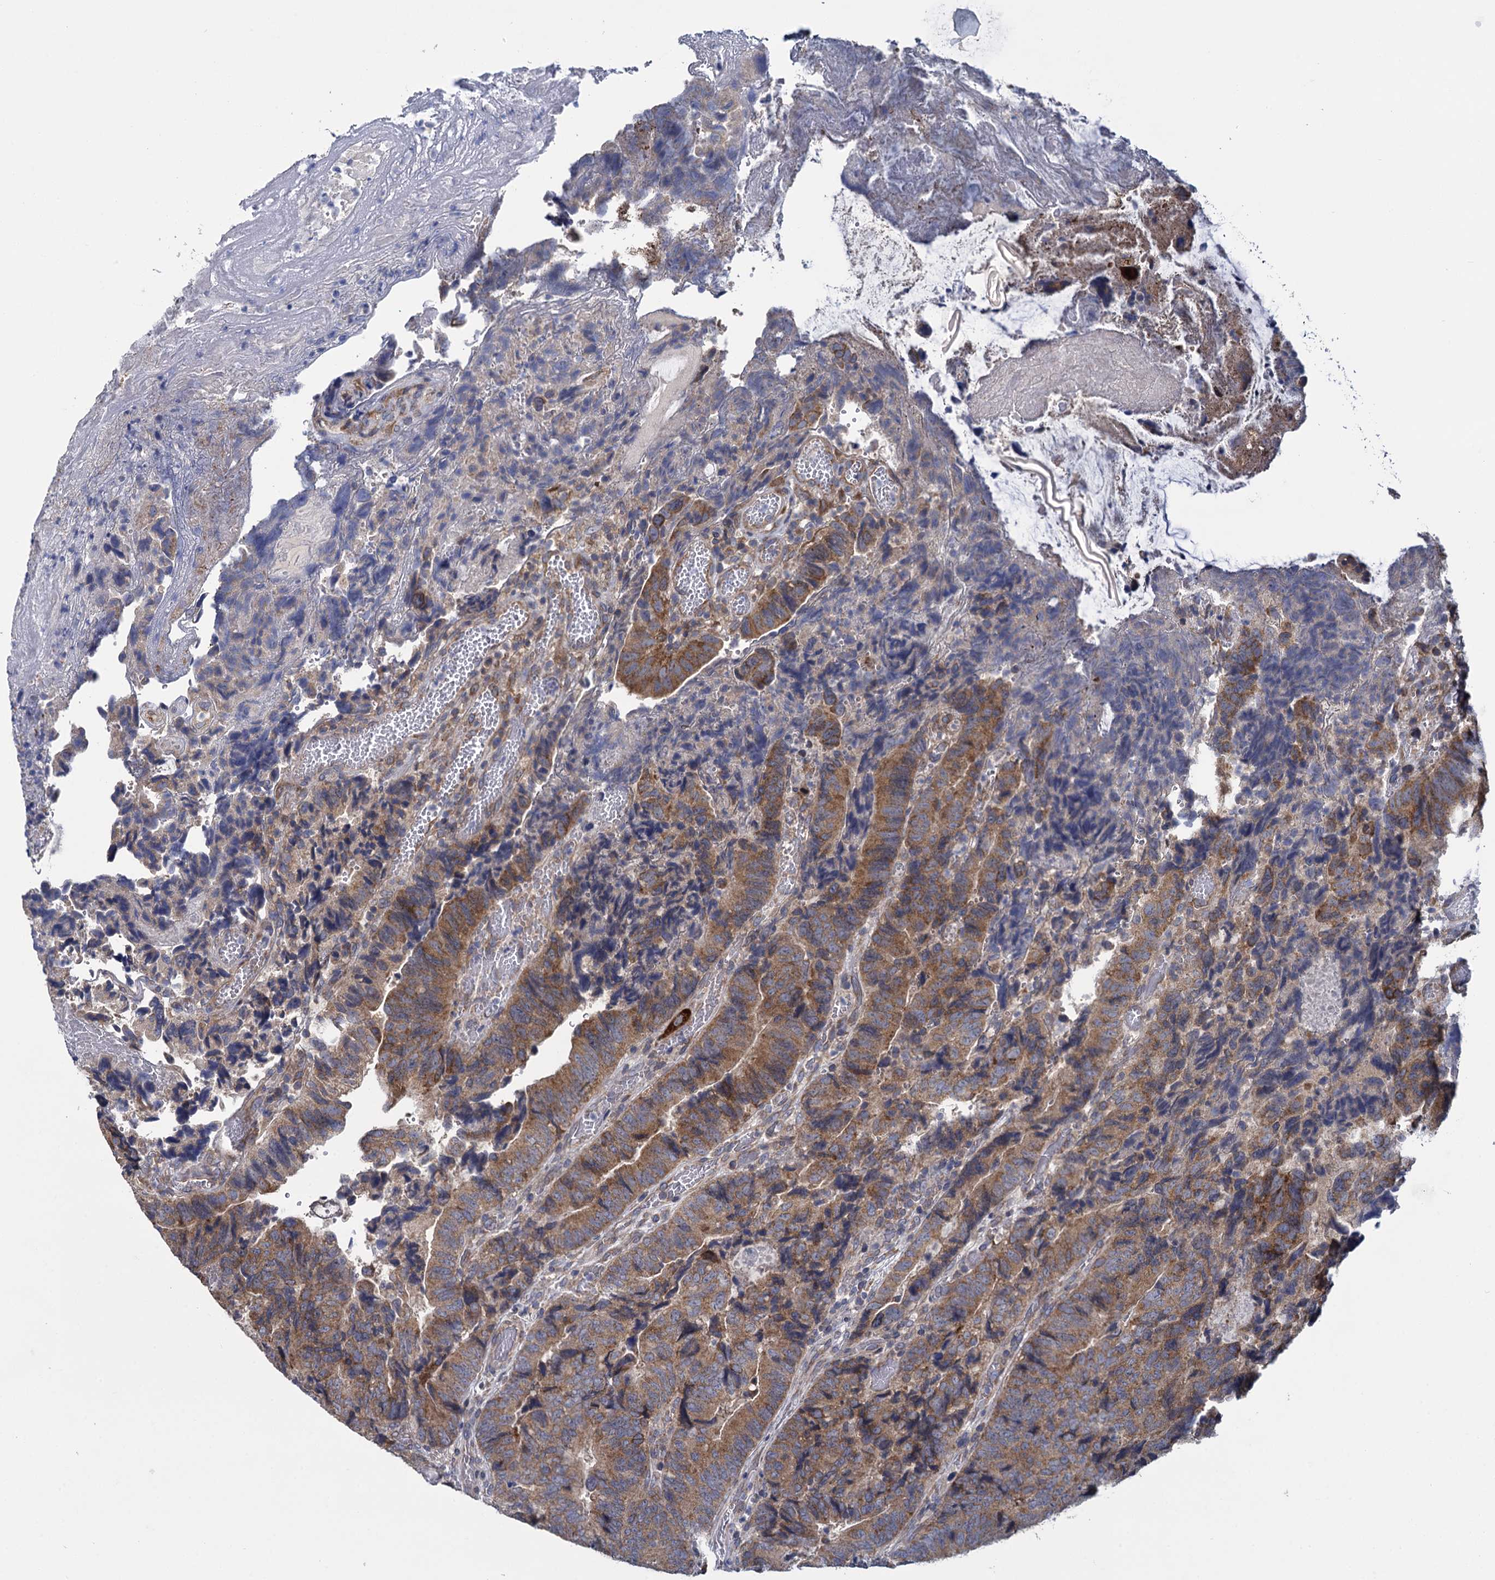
{"staining": {"intensity": "moderate", "quantity": ">75%", "location": "cytoplasmic/membranous"}, "tissue": "colorectal cancer", "cell_type": "Tumor cells", "image_type": "cancer", "snomed": [{"axis": "morphology", "description": "Adenocarcinoma, NOS"}, {"axis": "topography", "description": "Colon"}], "caption": "Immunohistochemistry (IHC) (DAB (3,3'-diaminobenzidine)) staining of human colorectal cancer (adenocarcinoma) displays moderate cytoplasmic/membranous protein expression in about >75% of tumor cells.", "gene": "GSTM2", "patient": {"sex": "female", "age": 67}}